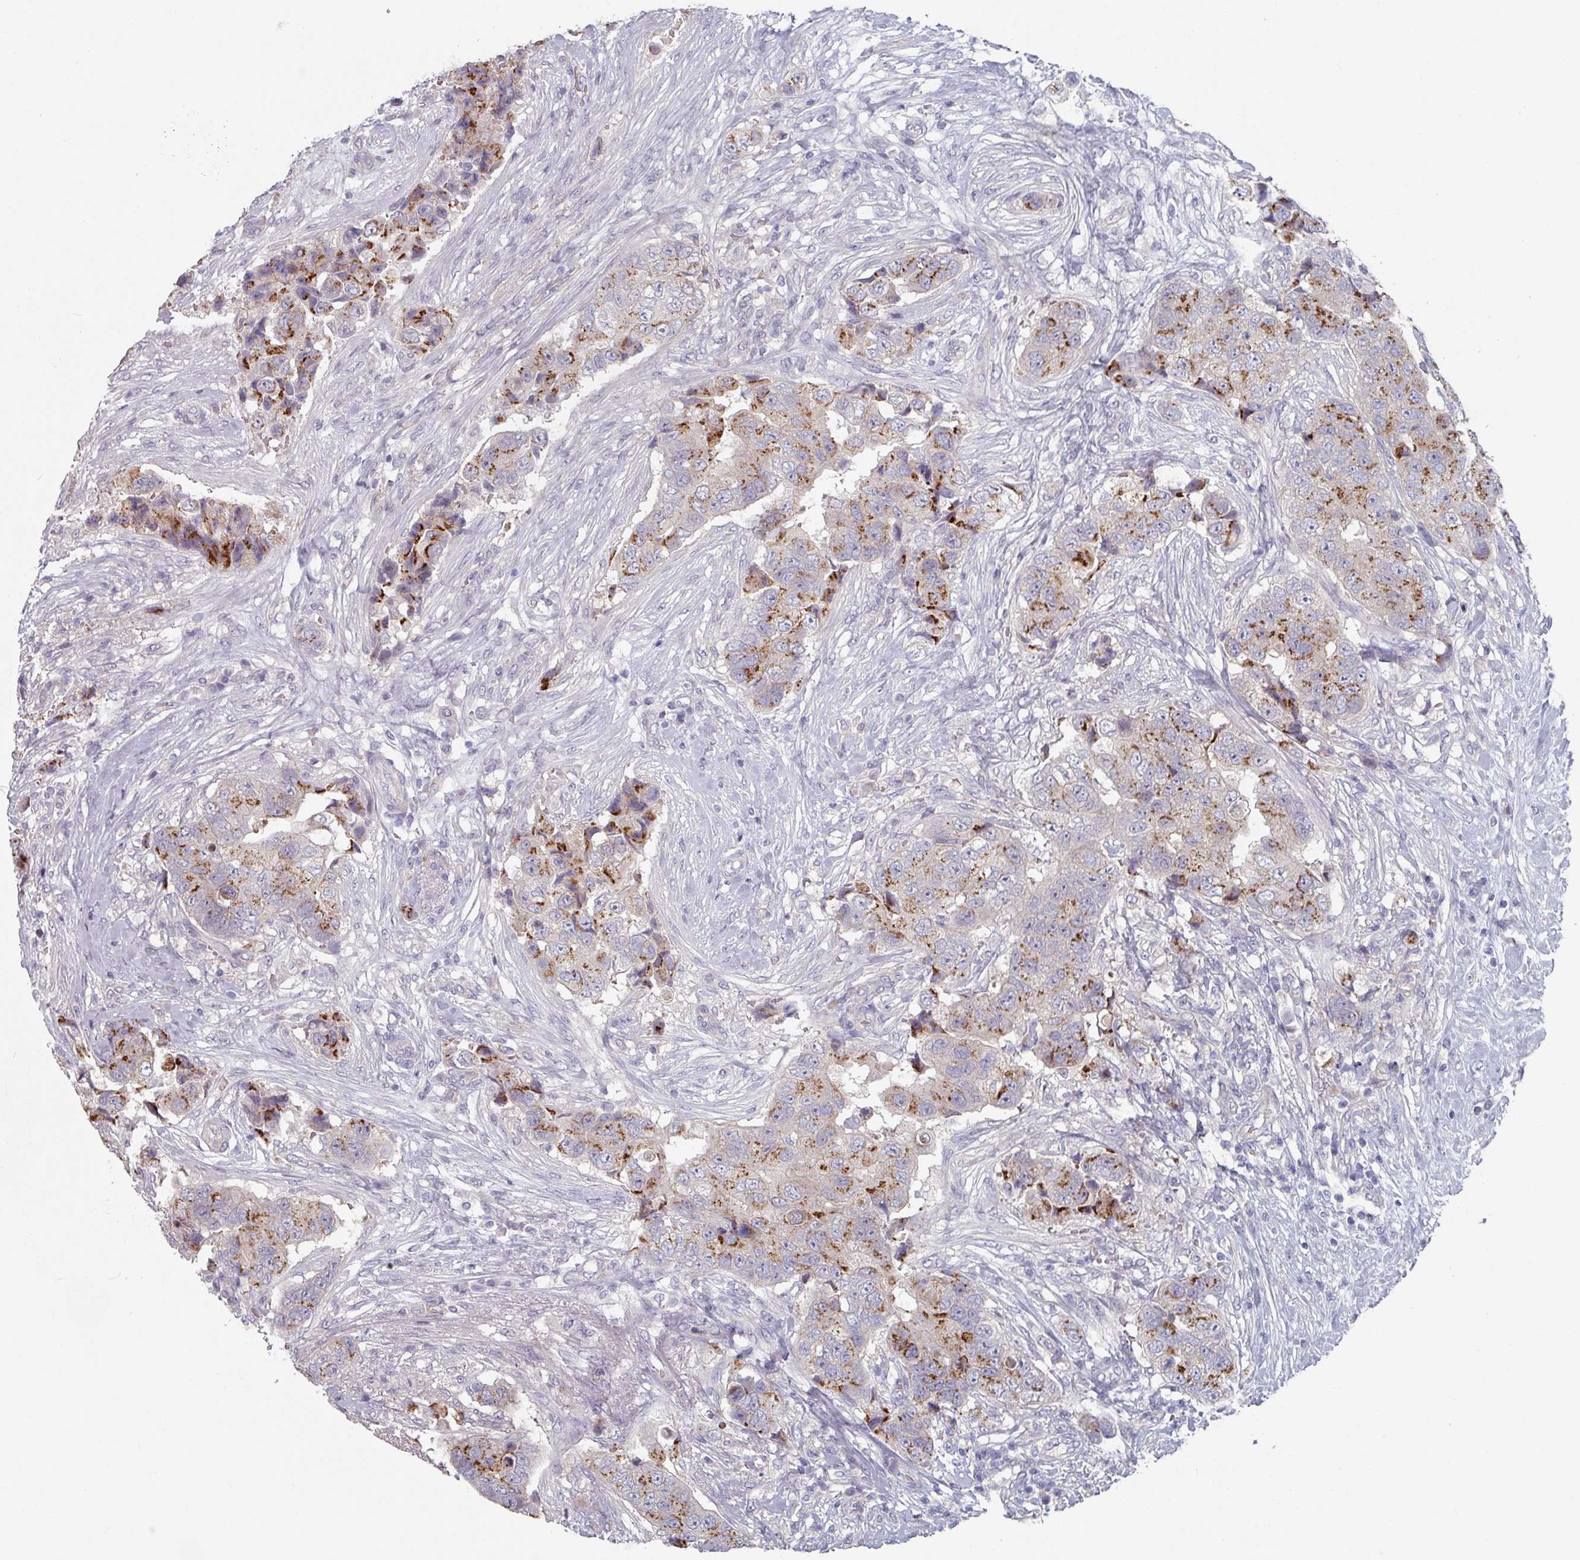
{"staining": {"intensity": "moderate", "quantity": "25%-75%", "location": "cytoplasmic/membranous"}, "tissue": "breast cancer", "cell_type": "Tumor cells", "image_type": "cancer", "snomed": [{"axis": "morphology", "description": "Normal tissue, NOS"}, {"axis": "morphology", "description": "Duct carcinoma"}, {"axis": "topography", "description": "Breast"}], "caption": "High-power microscopy captured an immunohistochemistry photomicrograph of breast cancer, revealing moderate cytoplasmic/membranous expression in approximately 25%-75% of tumor cells.", "gene": "EFL1", "patient": {"sex": "female", "age": 62}}